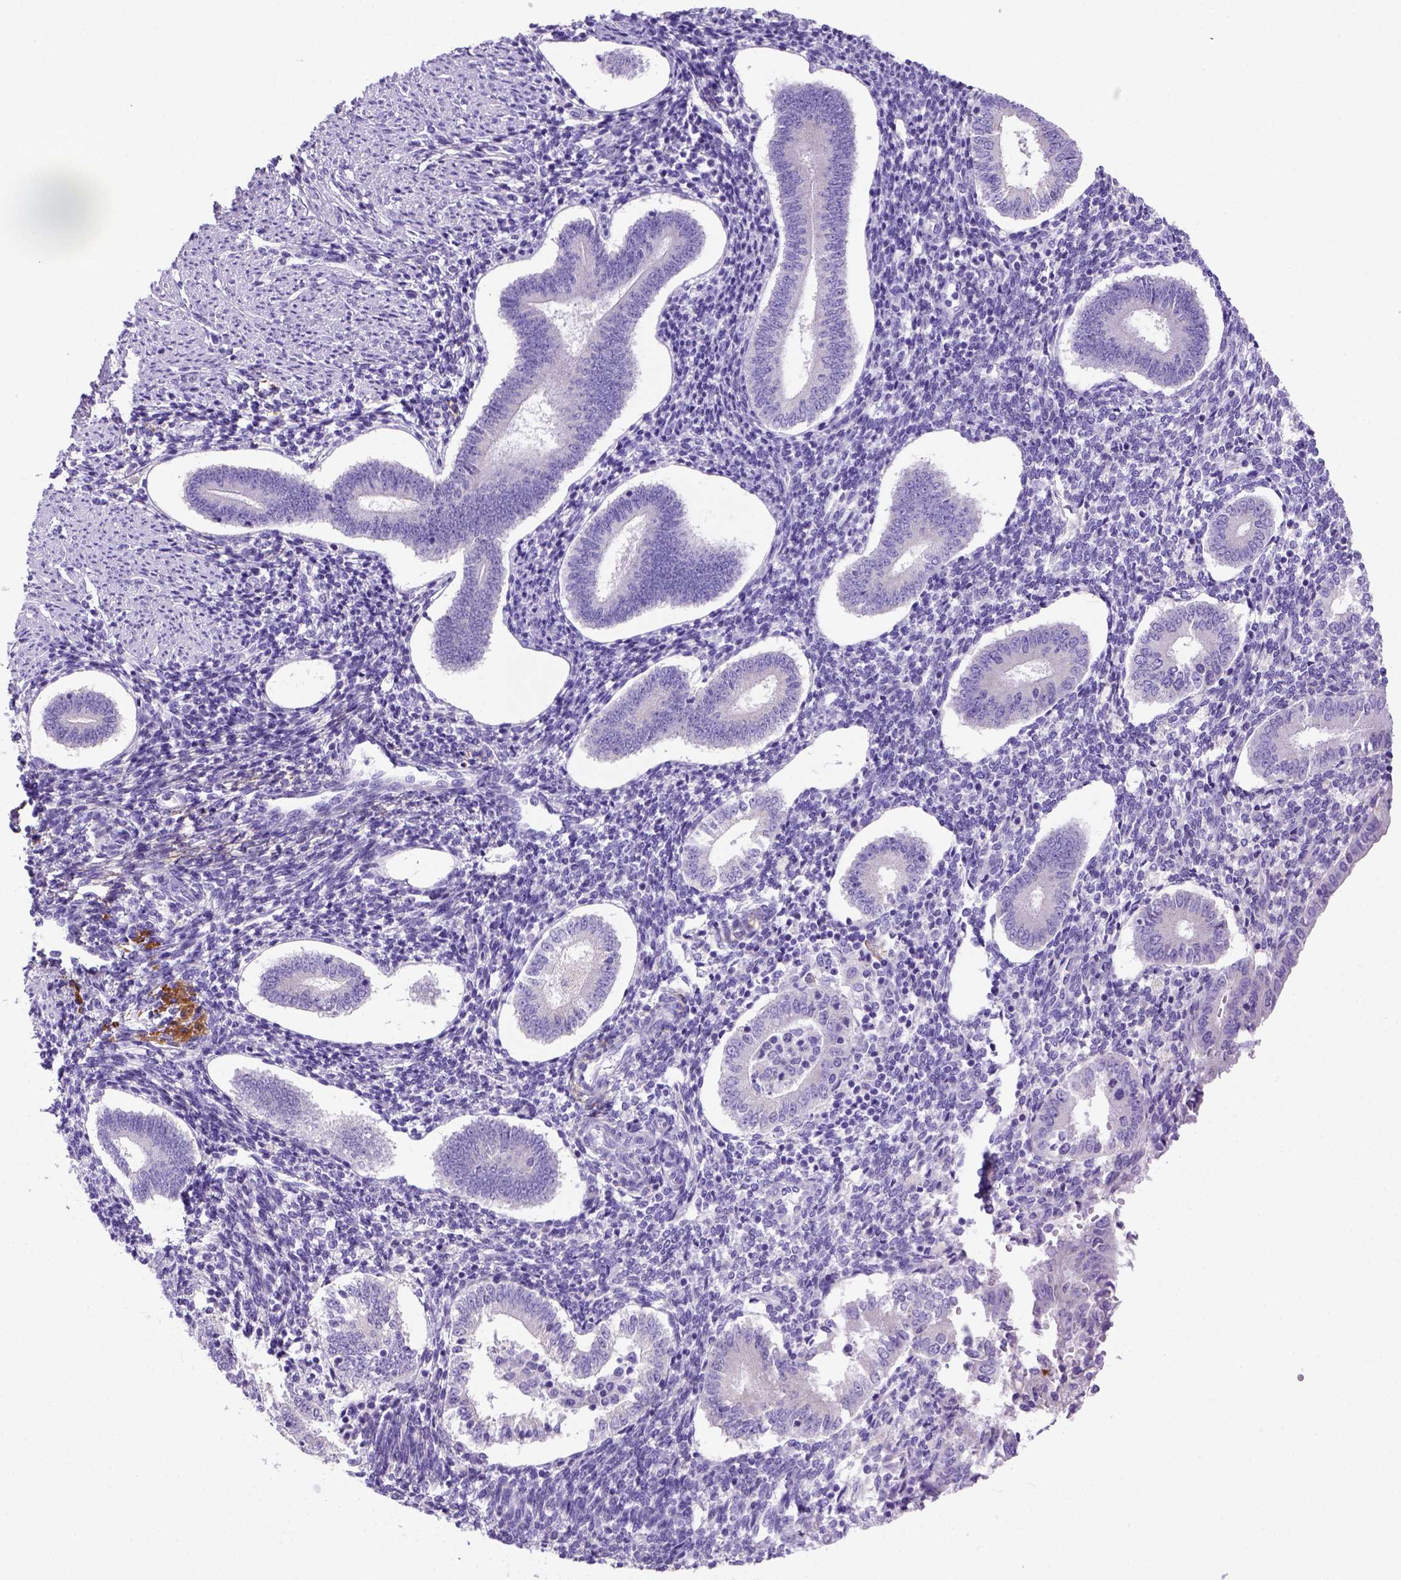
{"staining": {"intensity": "negative", "quantity": "none", "location": "none"}, "tissue": "endometrium", "cell_type": "Cells in endometrial stroma", "image_type": "normal", "snomed": [{"axis": "morphology", "description": "Normal tissue, NOS"}, {"axis": "topography", "description": "Endometrium"}], "caption": "The image exhibits no staining of cells in endometrial stroma in benign endometrium.", "gene": "SIRPD", "patient": {"sex": "female", "age": 40}}